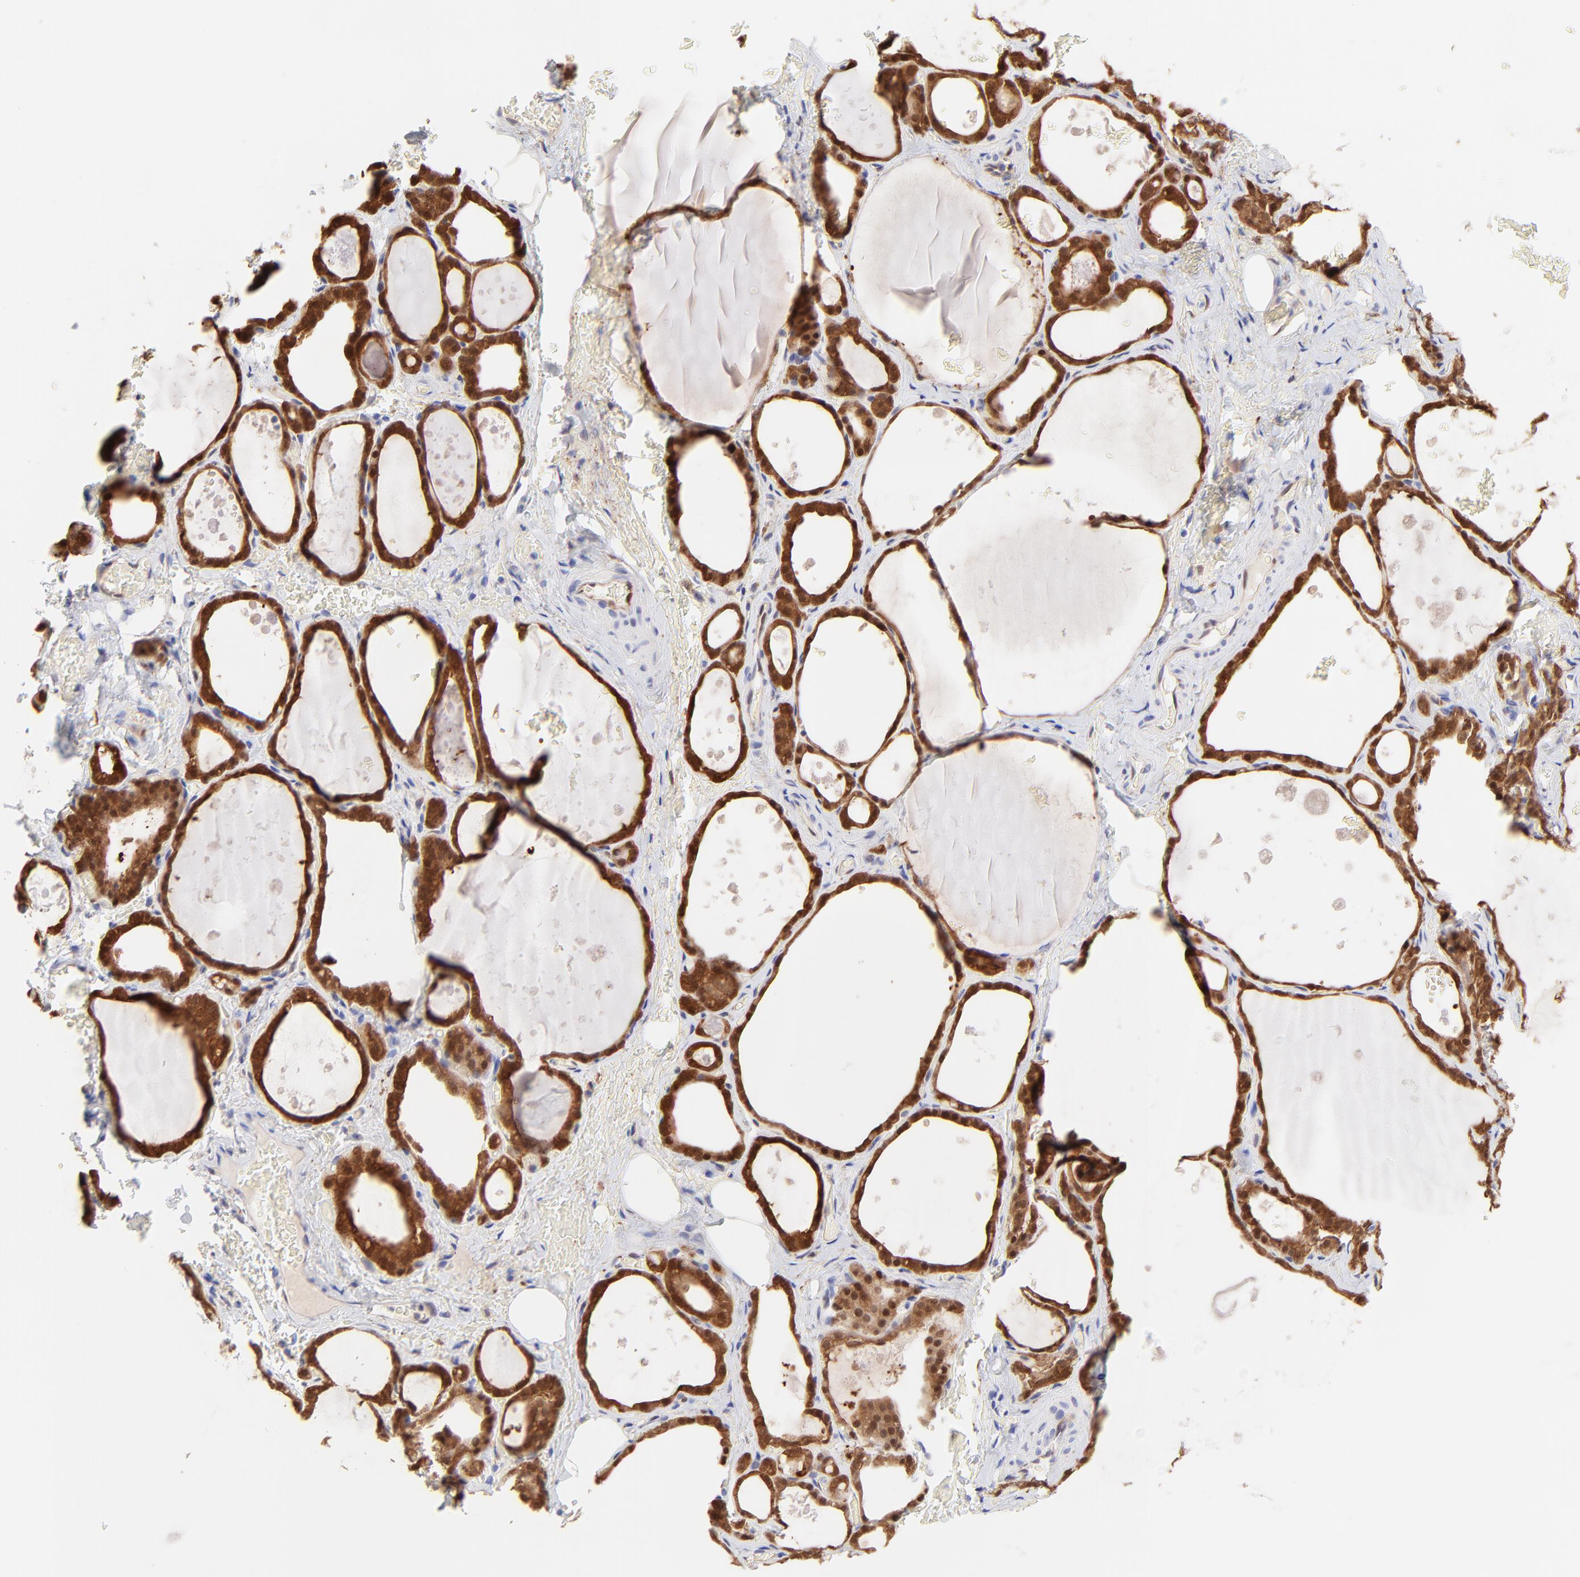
{"staining": {"intensity": "strong", "quantity": ">75%", "location": "cytoplasmic/membranous"}, "tissue": "thyroid gland", "cell_type": "Glandular cells", "image_type": "normal", "snomed": [{"axis": "morphology", "description": "Normal tissue, NOS"}, {"axis": "topography", "description": "Thyroid gland"}], "caption": "IHC image of benign thyroid gland: human thyroid gland stained using IHC reveals high levels of strong protein expression localized specifically in the cytoplasmic/membranous of glandular cells, appearing as a cytoplasmic/membranous brown color.", "gene": "HYAL1", "patient": {"sex": "male", "age": 61}}